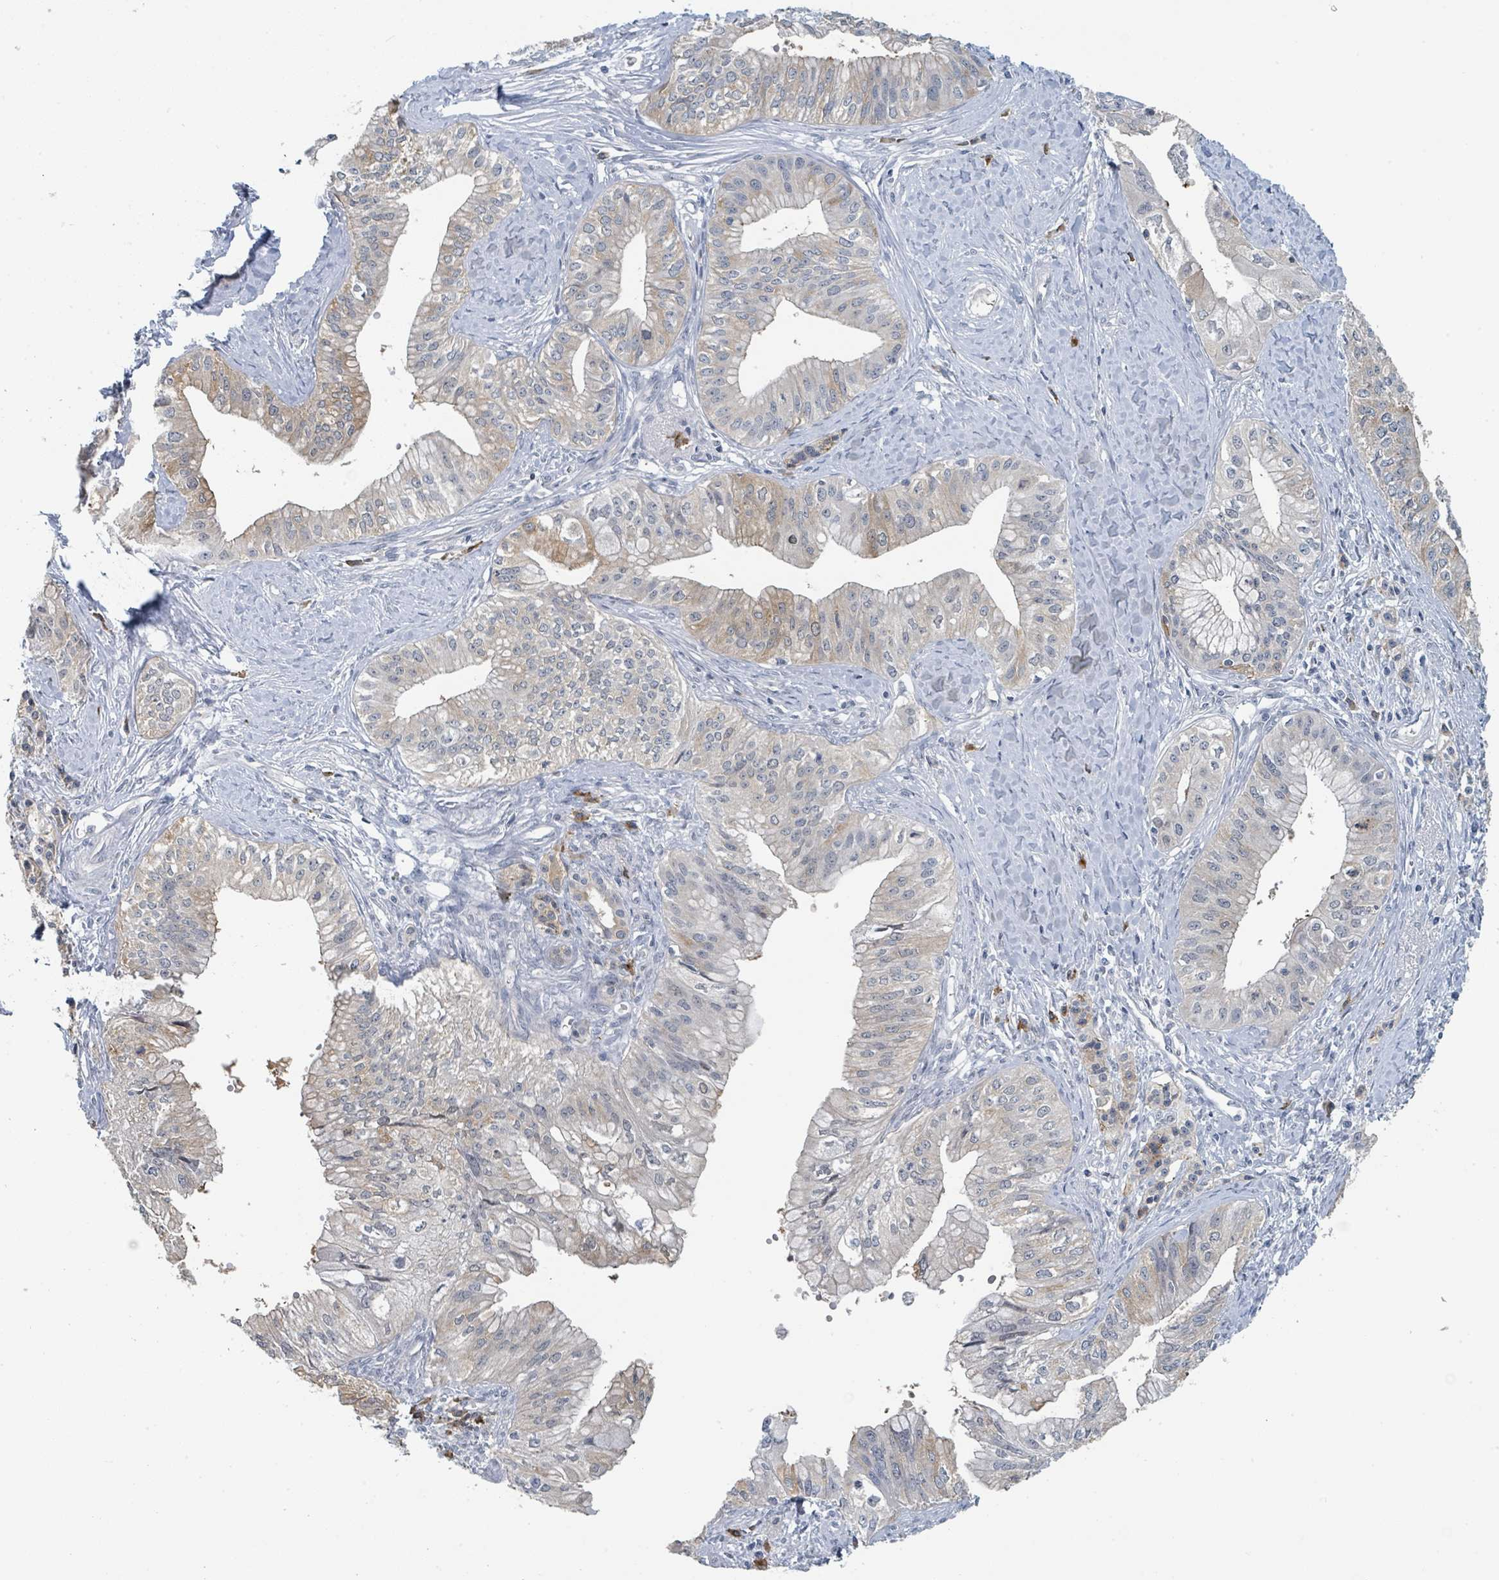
{"staining": {"intensity": "moderate", "quantity": "<25%", "location": "cytoplasmic/membranous"}, "tissue": "pancreatic cancer", "cell_type": "Tumor cells", "image_type": "cancer", "snomed": [{"axis": "morphology", "description": "Adenocarcinoma, NOS"}, {"axis": "topography", "description": "Pancreas"}], "caption": "Approximately <25% of tumor cells in pancreatic cancer (adenocarcinoma) show moderate cytoplasmic/membranous protein expression as visualized by brown immunohistochemical staining.", "gene": "ANKRD55", "patient": {"sex": "male", "age": 71}}